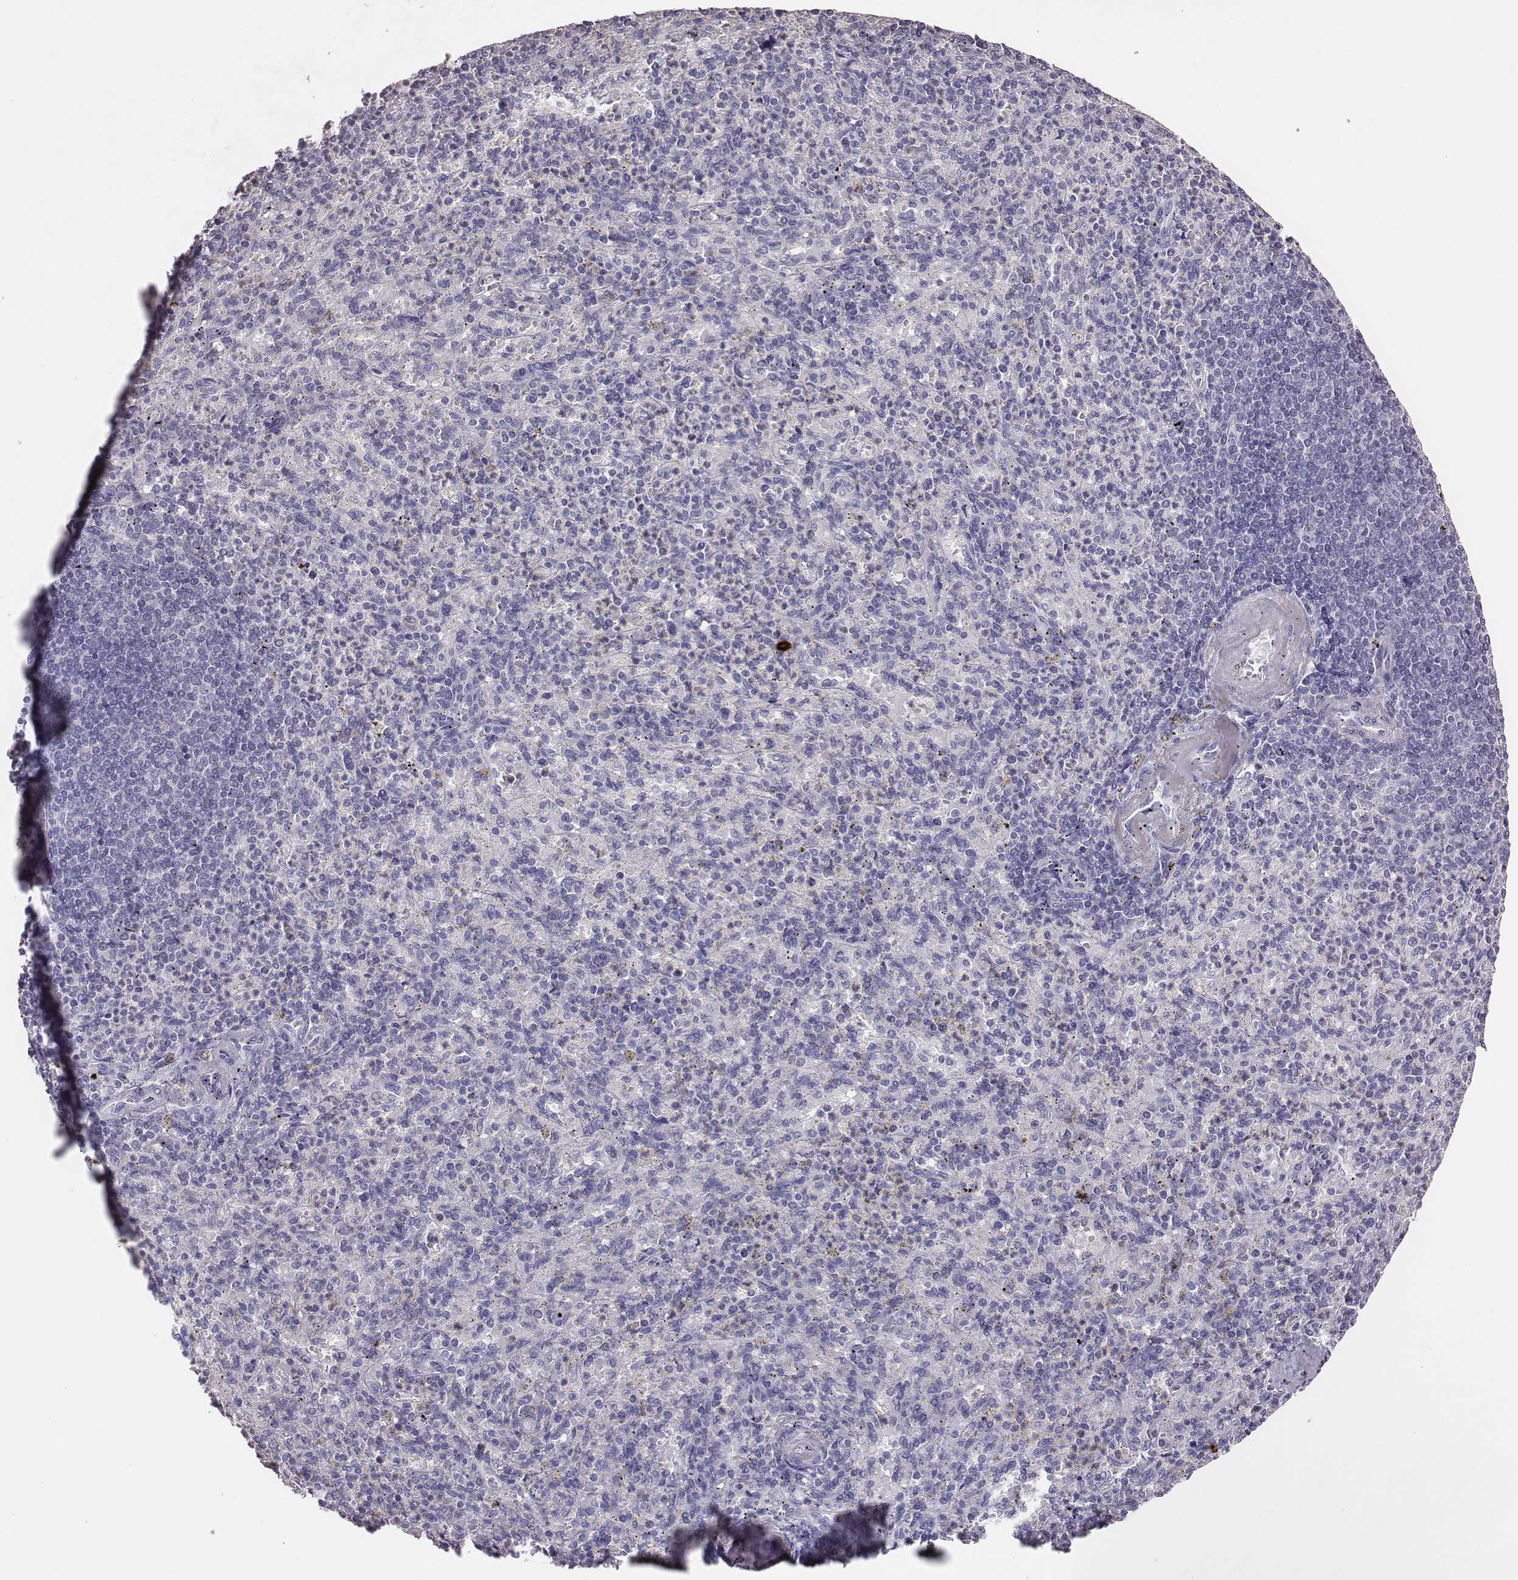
{"staining": {"intensity": "strong", "quantity": "<25%", "location": "cytoplasmic/membranous"}, "tissue": "spleen", "cell_type": "Cells in red pulp", "image_type": "normal", "snomed": [{"axis": "morphology", "description": "Normal tissue, NOS"}, {"axis": "topography", "description": "Spleen"}], "caption": "A brown stain highlights strong cytoplasmic/membranous positivity of a protein in cells in red pulp of normal human spleen.", "gene": "P2RY10", "patient": {"sex": "female", "age": 74}}